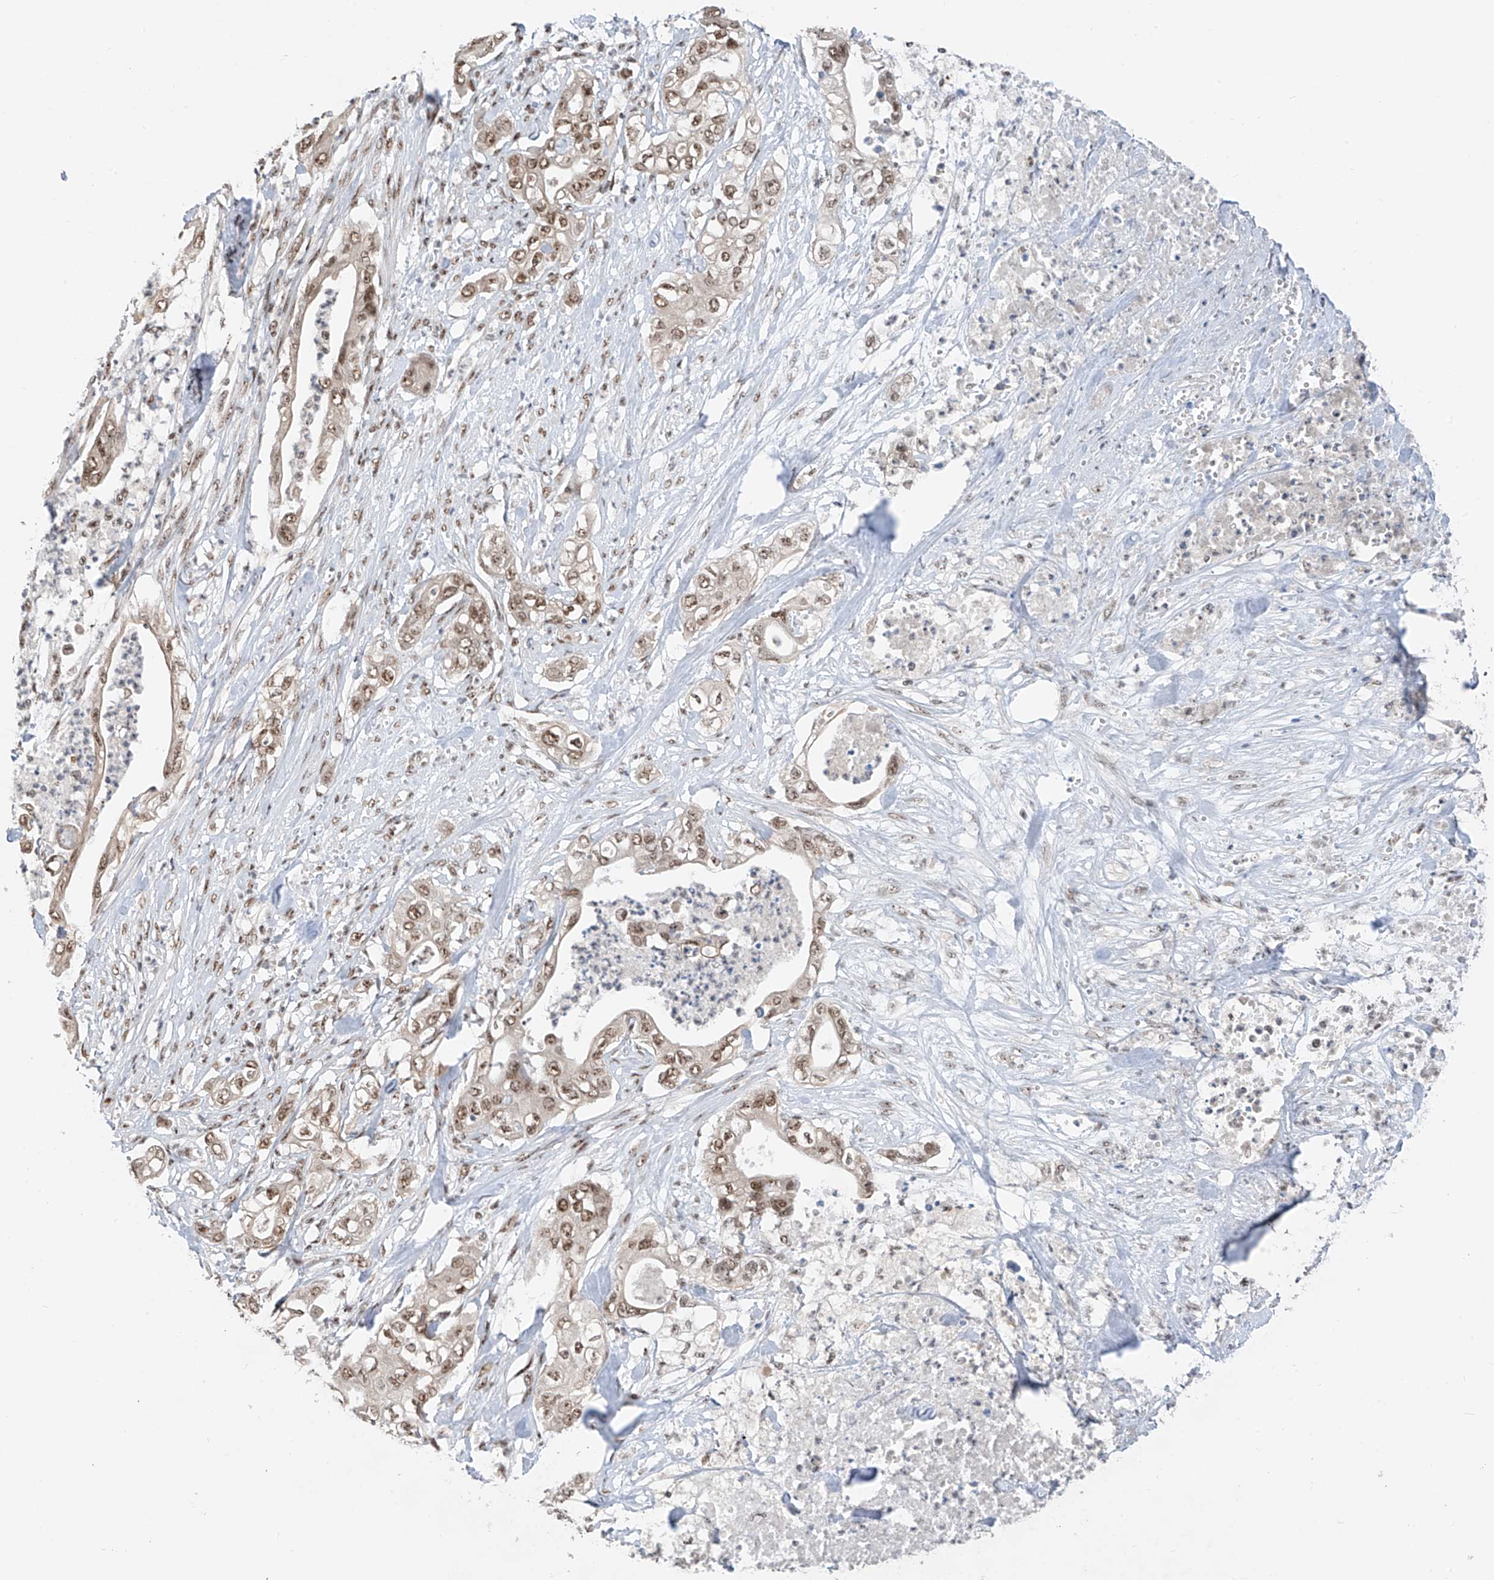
{"staining": {"intensity": "moderate", "quantity": ">75%", "location": "nuclear"}, "tissue": "pancreatic cancer", "cell_type": "Tumor cells", "image_type": "cancer", "snomed": [{"axis": "morphology", "description": "Adenocarcinoma, NOS"}, {"axis": "topography", "description": "Pancreas"}], "caption": "Approximately >75% of tumor cells in human pancreatic adenocarcinoma reveal moderate nuclear protein expression as visualized by brown immunohistochemical staining.", "gene": "RPAIN", "patient": {"sex": "female", "age": 78}}